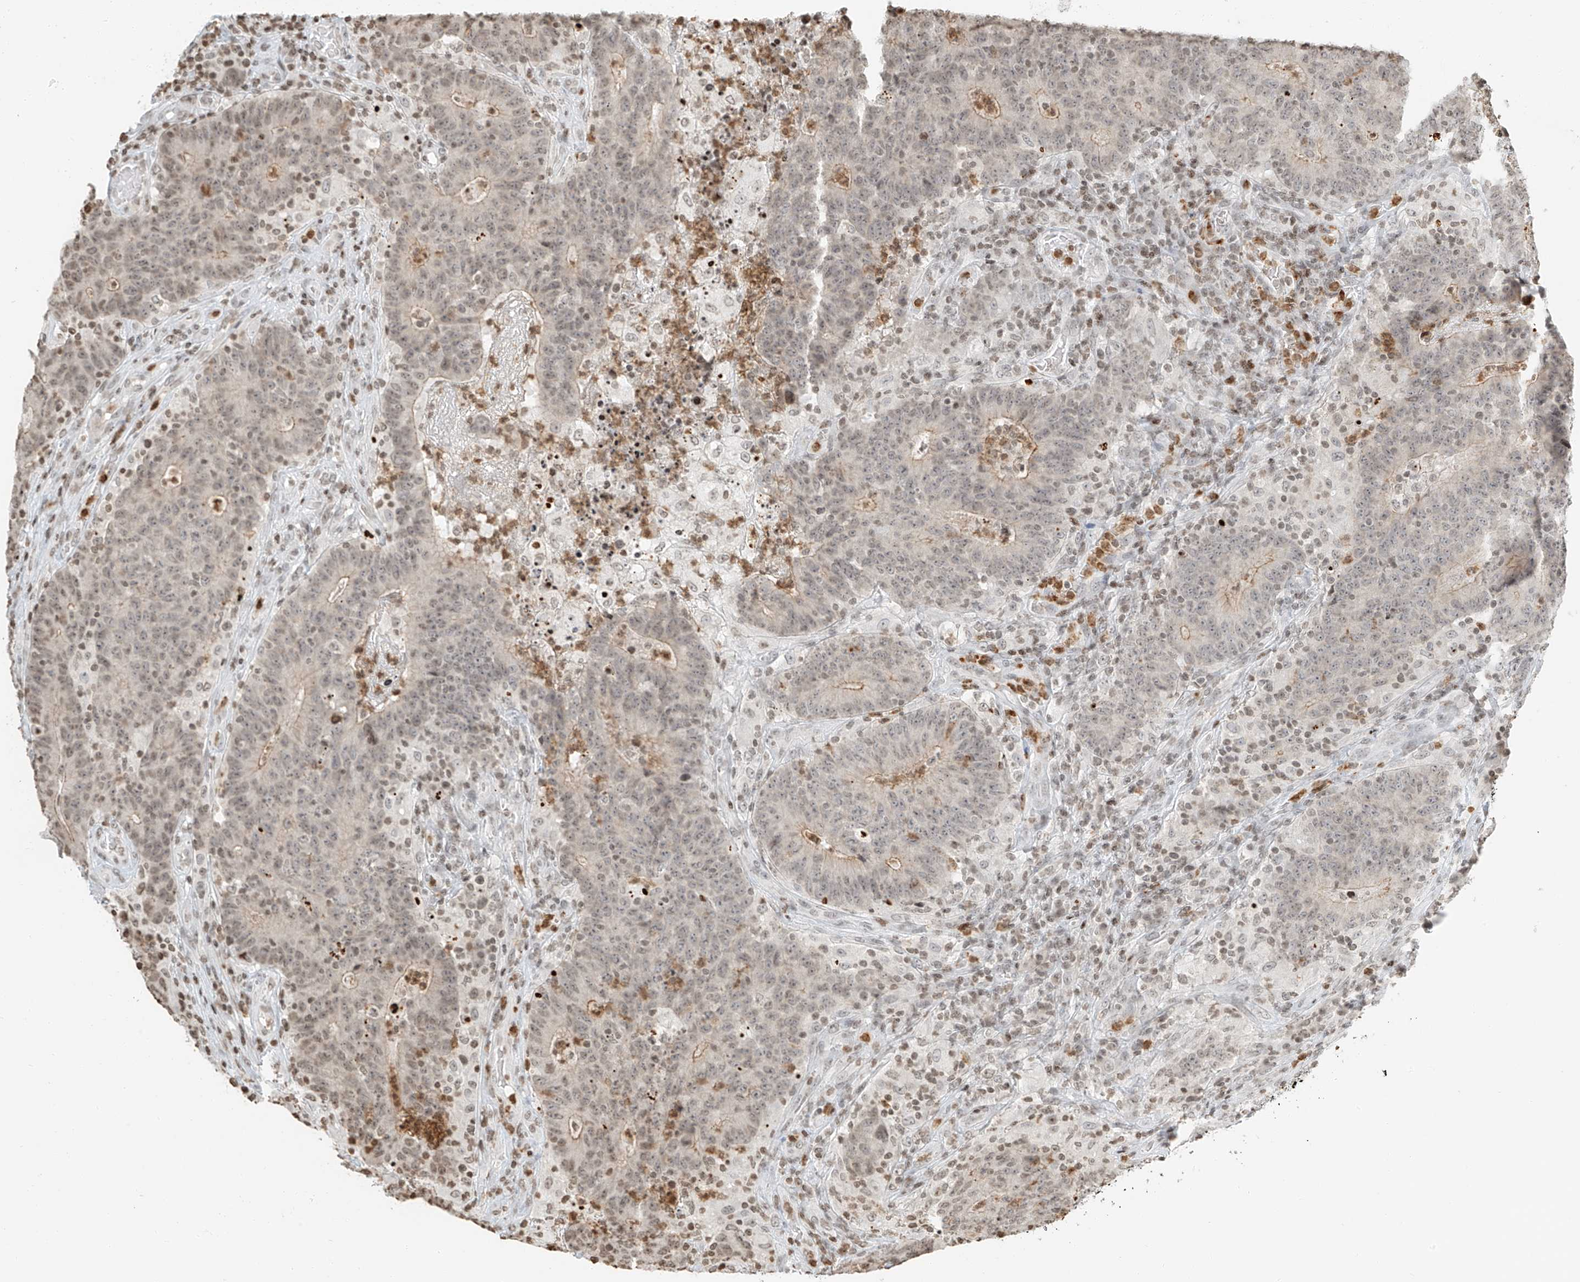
{"staining": {"intensity": "weak", "quantity": ">75%", "location": "nuclear"}, "tissue": "colorectal cancer", "cell_type": "Tumor cells", "image_type": "cancer", "snomed": [{"axis": "morphology", "description": "Normal tissue, NOS"}, {"axis": "morphology", "description": "Adenocarcinoma, NOS"}, {"axis": "topography", "description": "Colon"}], "caption": "Approximately >75% of tumor cells in human colorectal adenocarcinoma exhibit weak nuclear protein staining as visualized by brown immunohistochemical staining.", "gene": "C17orf58", "patient": {"sex": "female", "age": 75}}